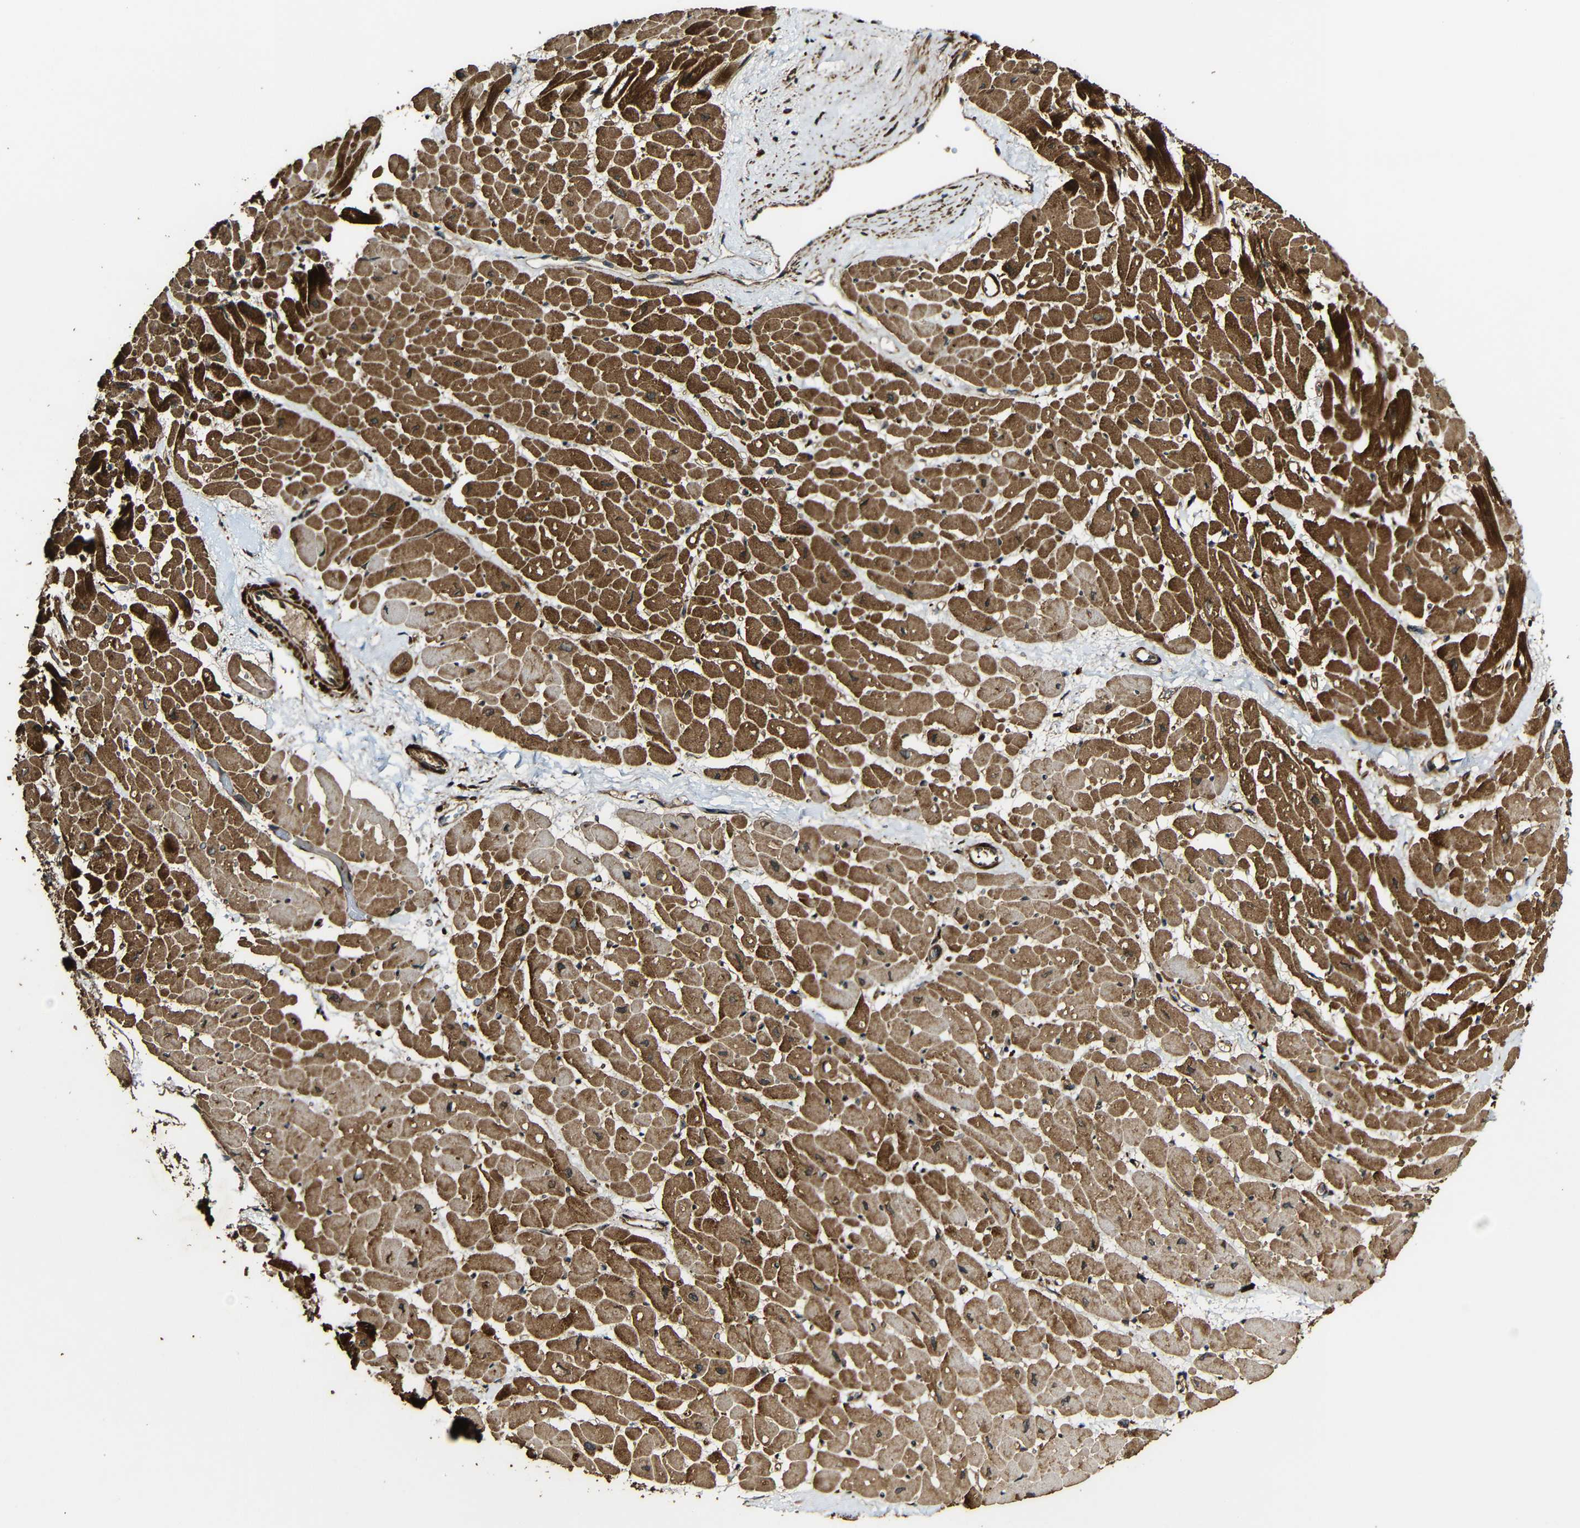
{"staining": {"intensity": "strong", "quantity": ">75%", "location": "cytoplasmic/membranous"}, "tissue": "heart muscle", "cell_type": "Cardiomyocytes", "image_type": "normal", "snomed": [{"axis": "morphology", "description": "Normal tissue, NOS"}, {"axis": "topography", "description": "Heart"}], "caption": "The histopathology image shows staining of benign heart muscle, revealing strong cytoplasmic/membranous protein staining (brown color) within cardiomyocytes.", "gene": "CASP8", "patient": {"sex": "male", "age": 45}}